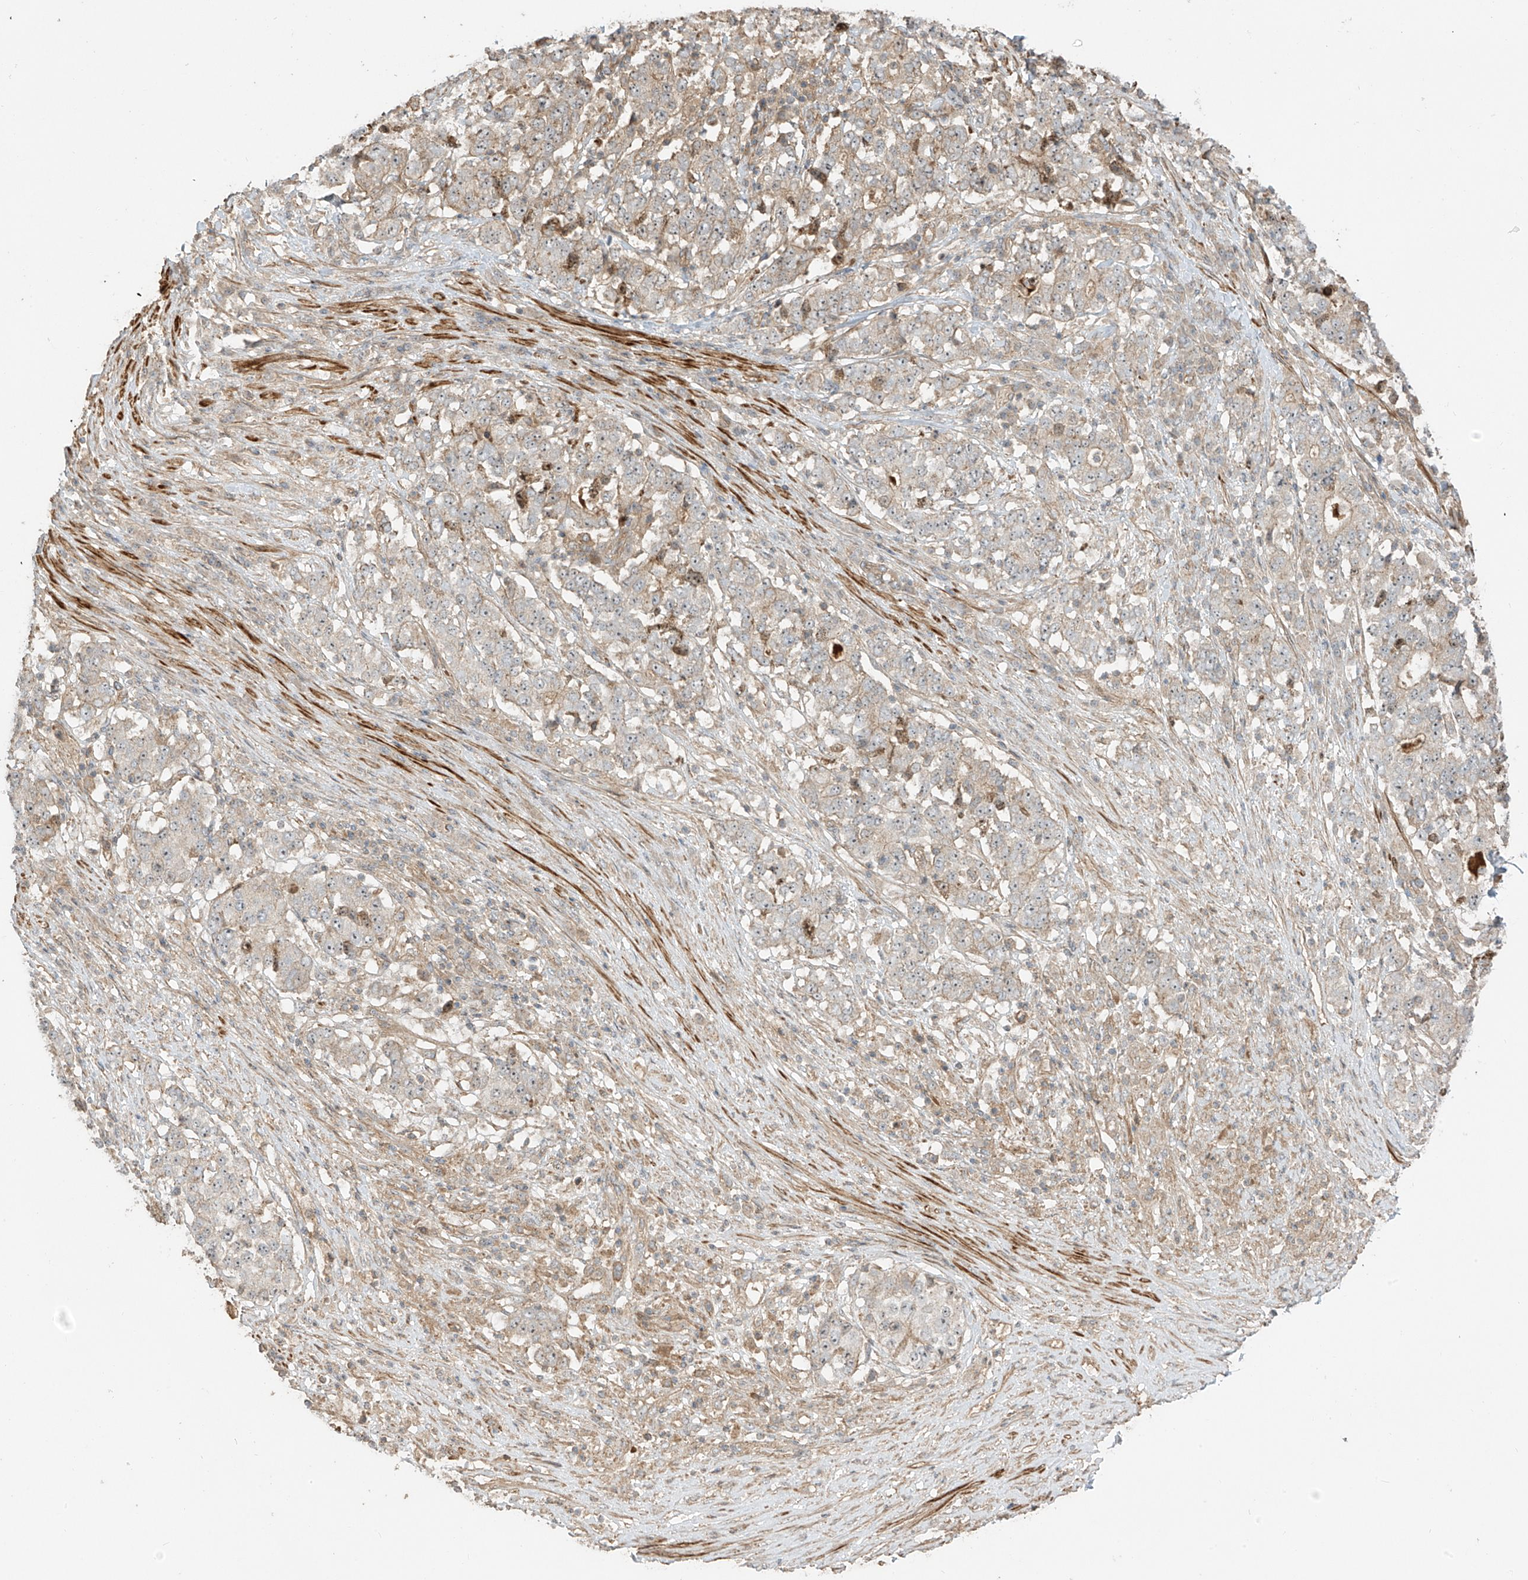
{"staining": {"intensity": "weak", "quantity": "<25%", "location": "cytoplasmic/membranous"}, "tissue": "stomach cancer", "cell_type": "Tumor cells", "image_type": "cancer", "snomed": [{"axis": "morphology", "description": "Adenocarcinoma, NOS"}, {"axis": "topography", "description": "Stomach"}], "caption": "High magnification brightfield microscopy of stomach adenocarcinoma stained with DAB (brown) and counterstained with hematoxylin (blue): tumor cells show no significant staining. Nuclei are stained in blue.", "gene": "ENTR1", "patient": {"sex": "male", "age": 59}}